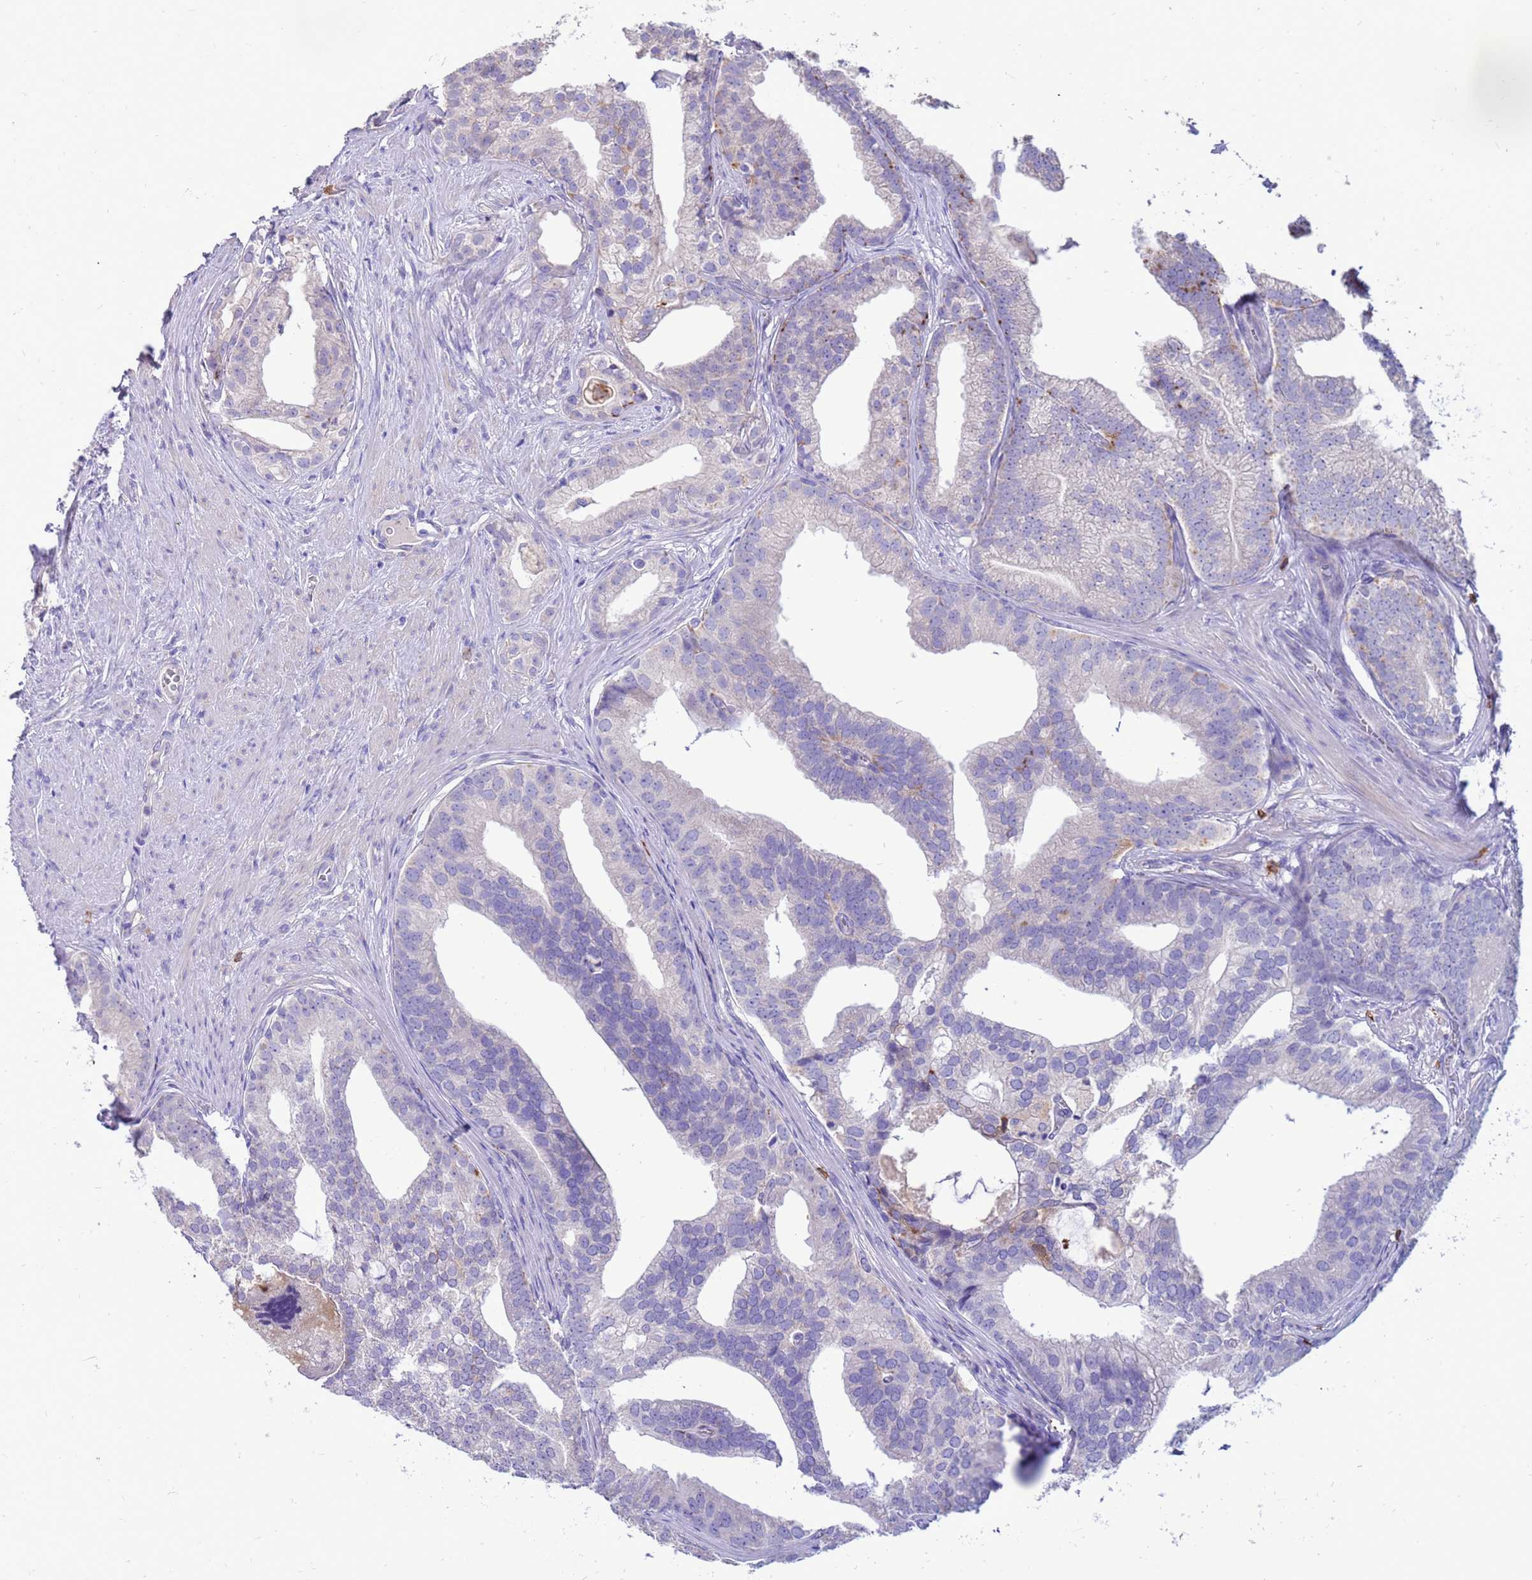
{"staining": {"intensity": "negative", "quantity": "none", "location": "none"}, "tissue": "prostate cancer", "cell_type": "Tumor cells", "image_type": "cancer", "snomed": [{"axis": "morphology", "description": "Adenocarcinoma, Low grade"}, {"axis": "topography", "description": "Prostate"}], "caption": "There is no significant positivity in tumor cells of prostate cancer (low-grade adenocarcinoma).", "gene": "PDE10A", "patient": {"sex": "male", "age": 71}}